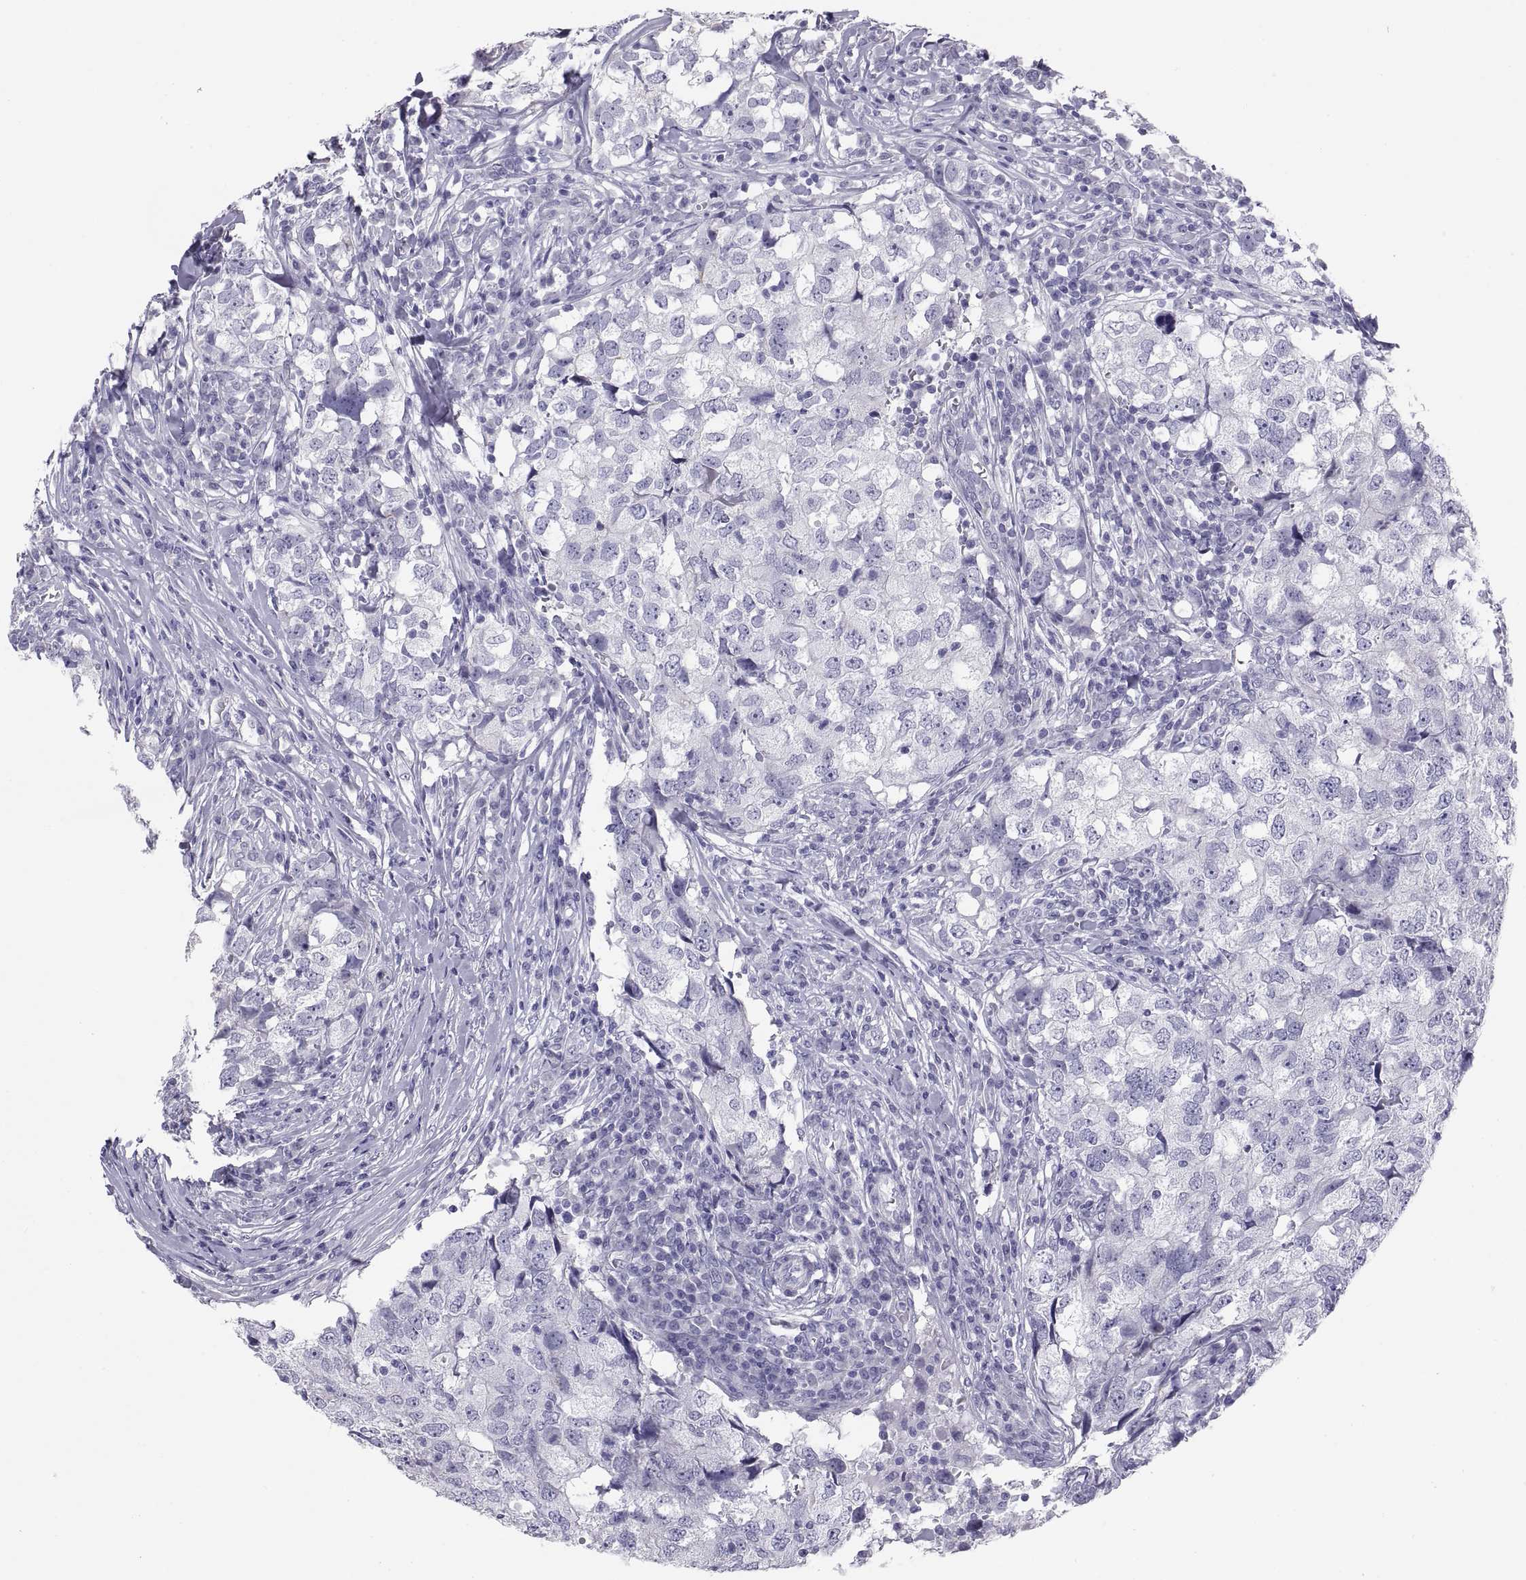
{"staining": {"intensity": "negative", "quantity": "none", "location": "none"}, "tissue": "breast cancer", "cell_type": "Tumor cells", "image_type": "cancer", "snomed": [{"axis": "morphology", "description": "Duct carcinoma"}, {"axis": "topography", "description": "Breast"}], "caption": "Breast cancer was stained to show a protein in brown. There is no significant staining in tumor cells.", "gene": "FAM170A", "patient": {"sex": "female", "age": 30}}